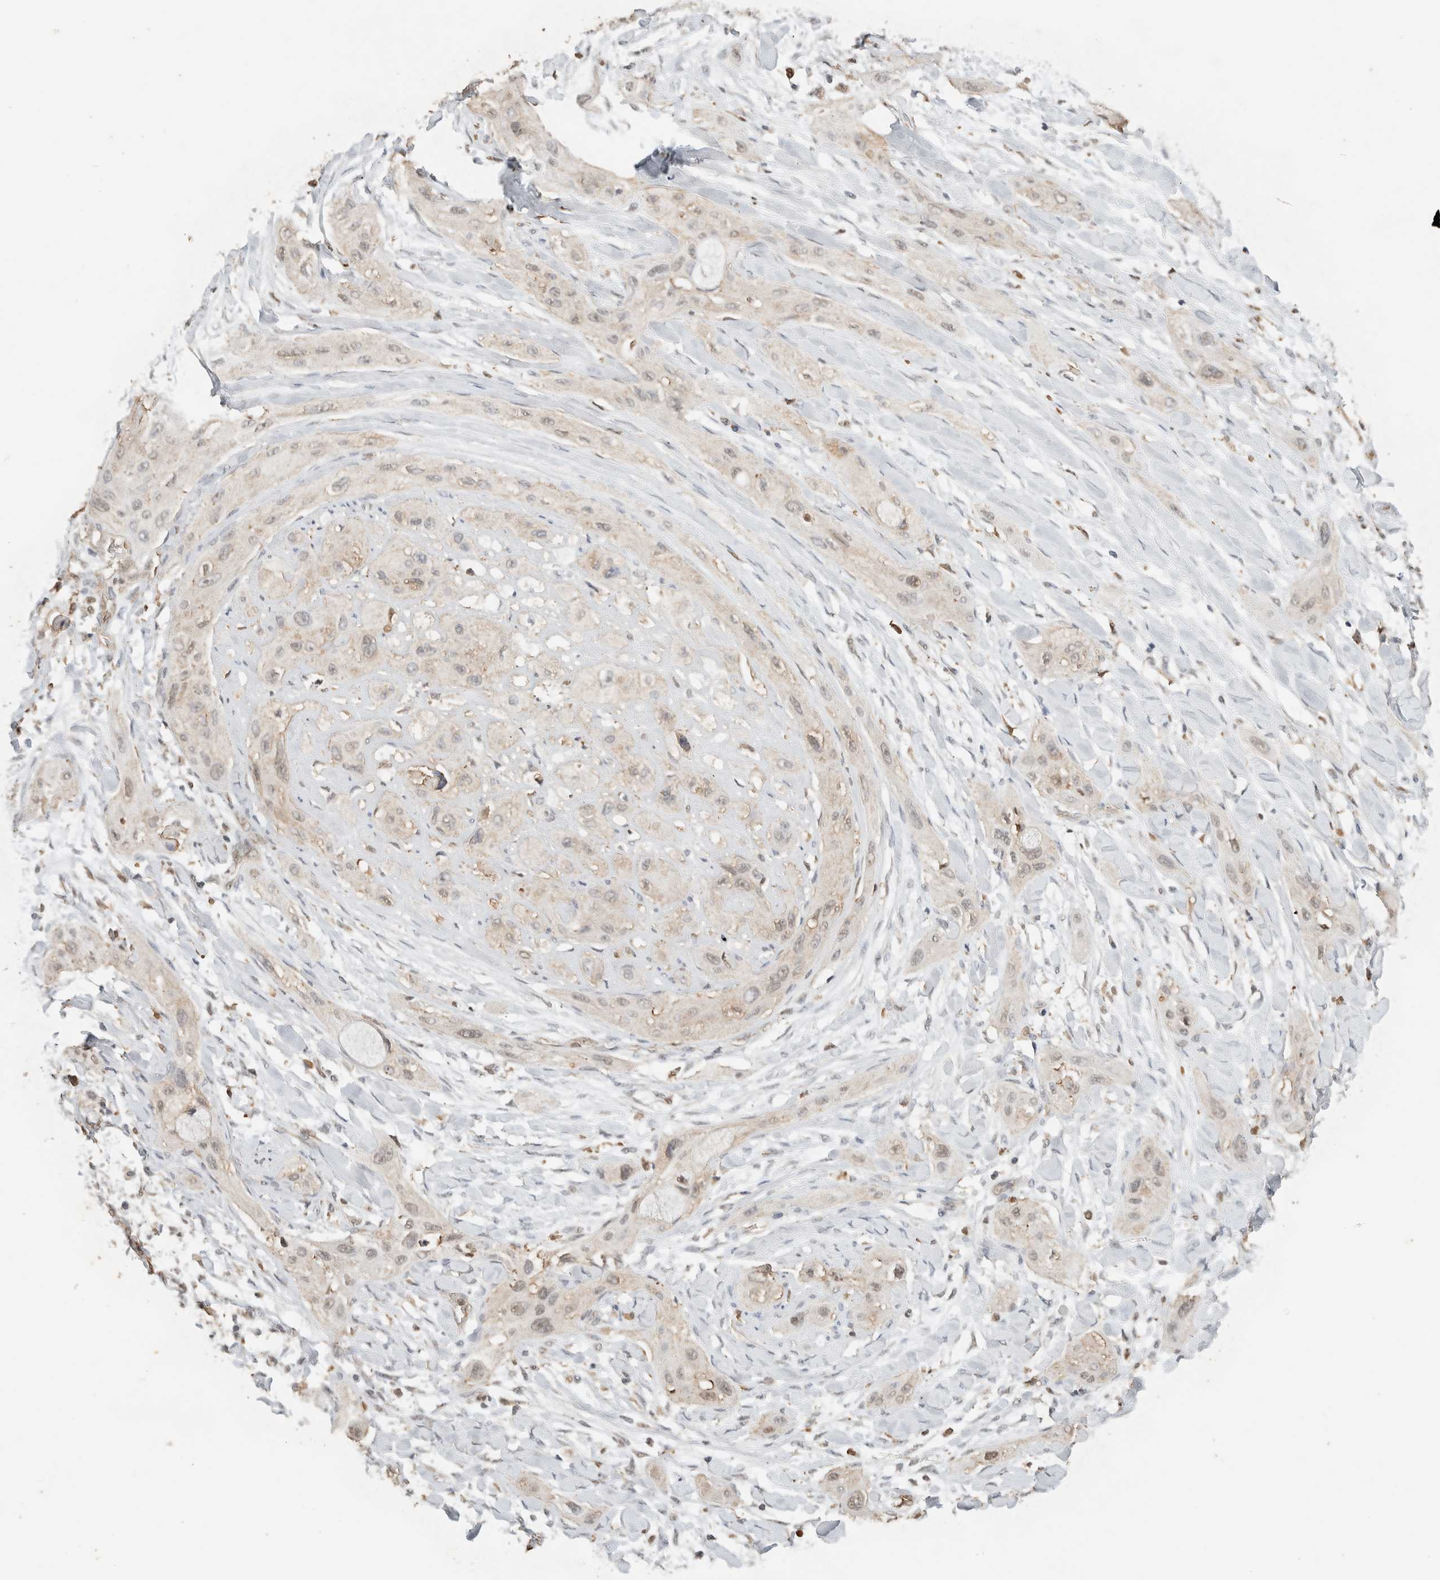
{"staining": {"intensity": "weak", "quantity": "25%-75%", "location": "nuclear"}, "tissue": "lung cancer", "cell_type": "Tumor cells", "image_type": "cancer", "snomed": [{"axis": "morphology", "description": "Squamous cell carcinoma, NOS"}, {"axis": "topography", "description": "Lung"}], "caption": "Brown immunohistochemical staining in lung cancer demonstrates weak nuclear staining in about 25%-75% of tumor cells.", "gene": "YWHAH", "patient": {"sex": "female", "age": 47}}